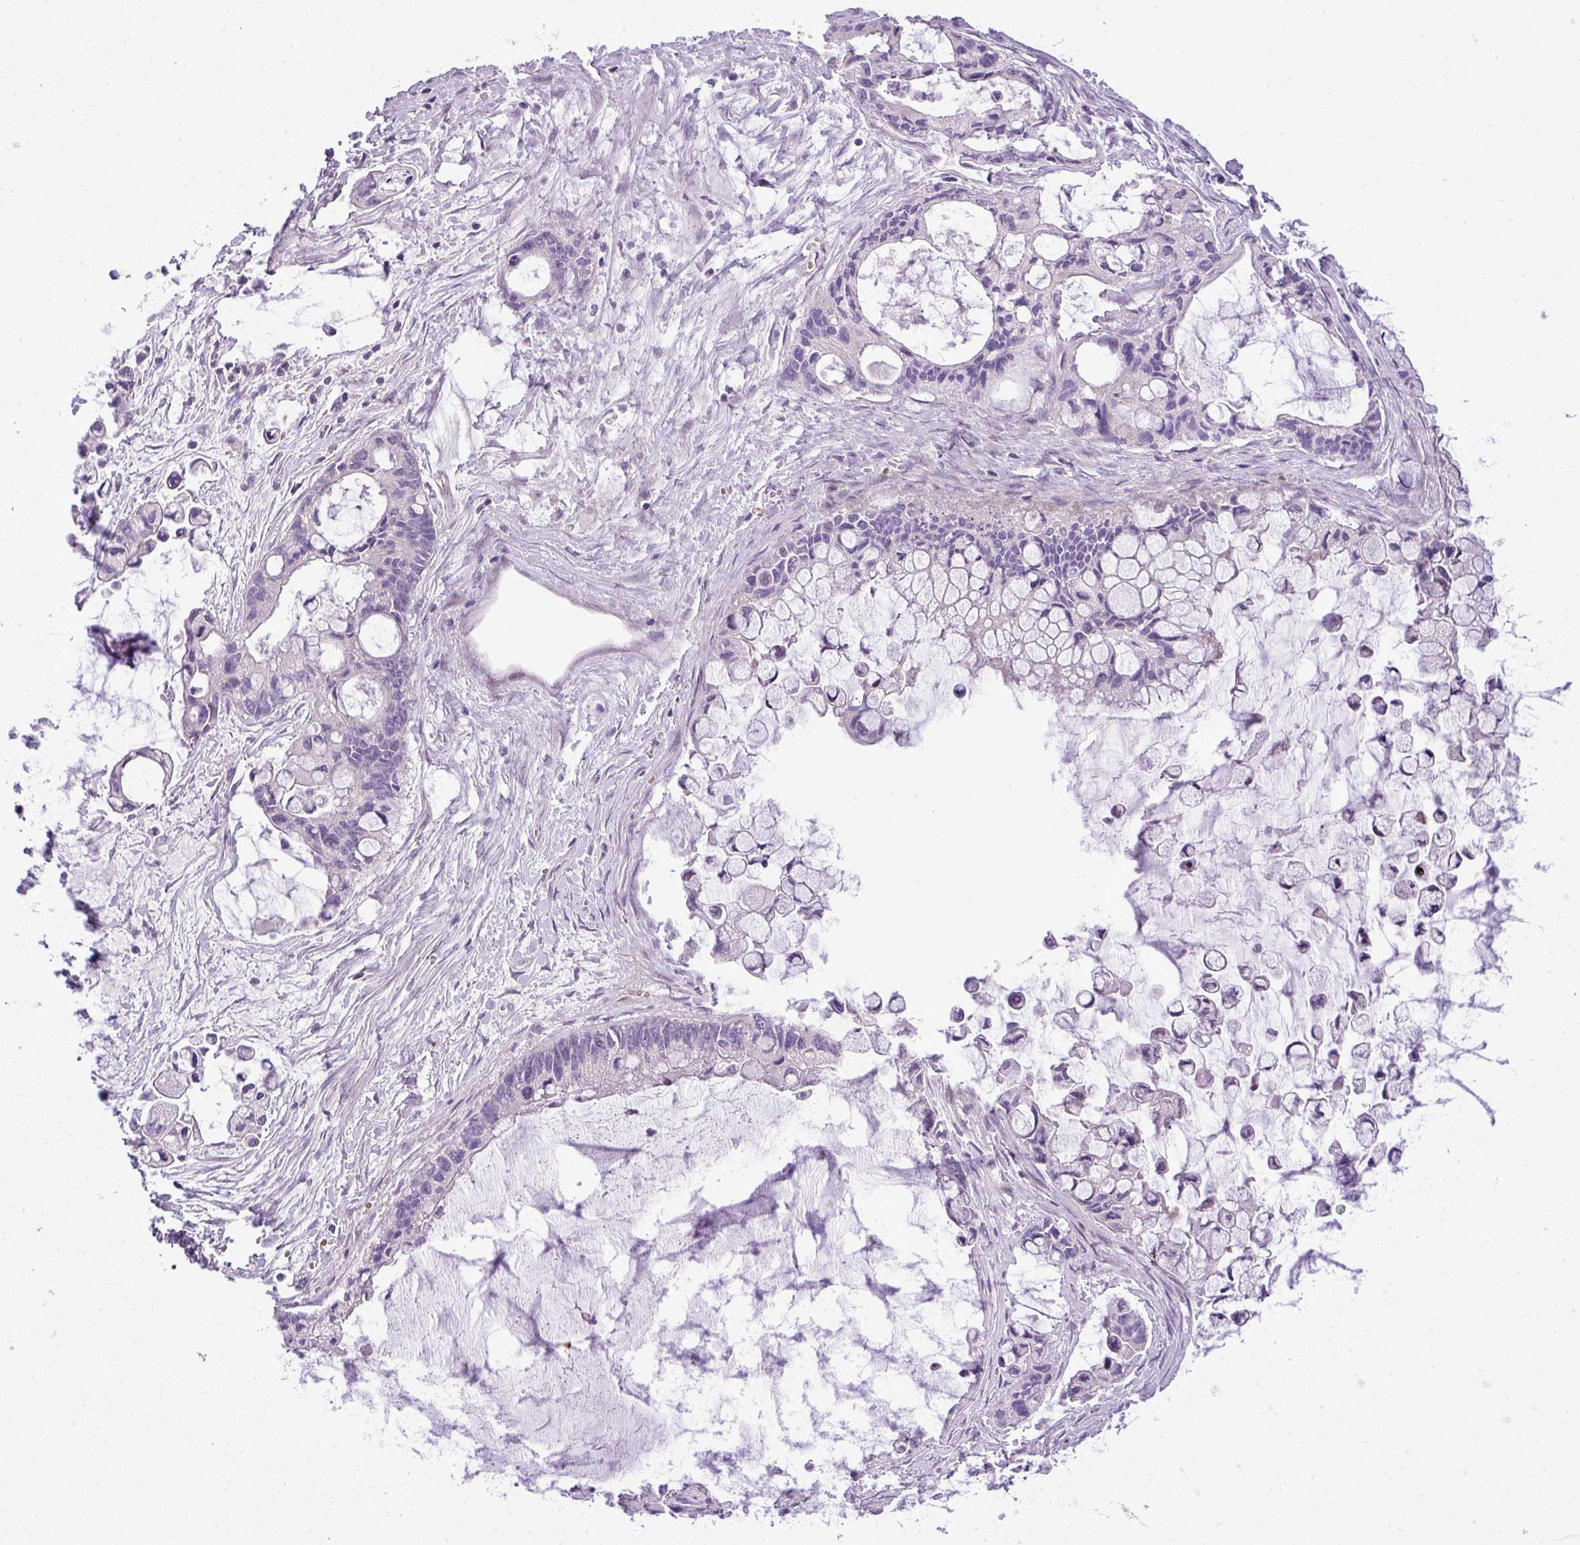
{"staining": {"intensity": "negative", "quantity": "none", "location": "none"}, "tissue": "ovarian cancer", "cell_type": "Tumor cells", "image_type": "cancer", "snomed": [{"axis": "morphology", "description": "Cystadenocarcinoma, mucinous, NOS"}, {"axis": "topography", "description": "Ovary"}], "caption": "An IHC photomicrograph of ovarian cancer (mucinous cystadenocarcinoma) is shown. There is no staining in tumor cells of ovarian cancer (mucinous cystadenocarcinoma).", "gene": "FAM183A", "patient": {"sex": "female", "age": 63}}